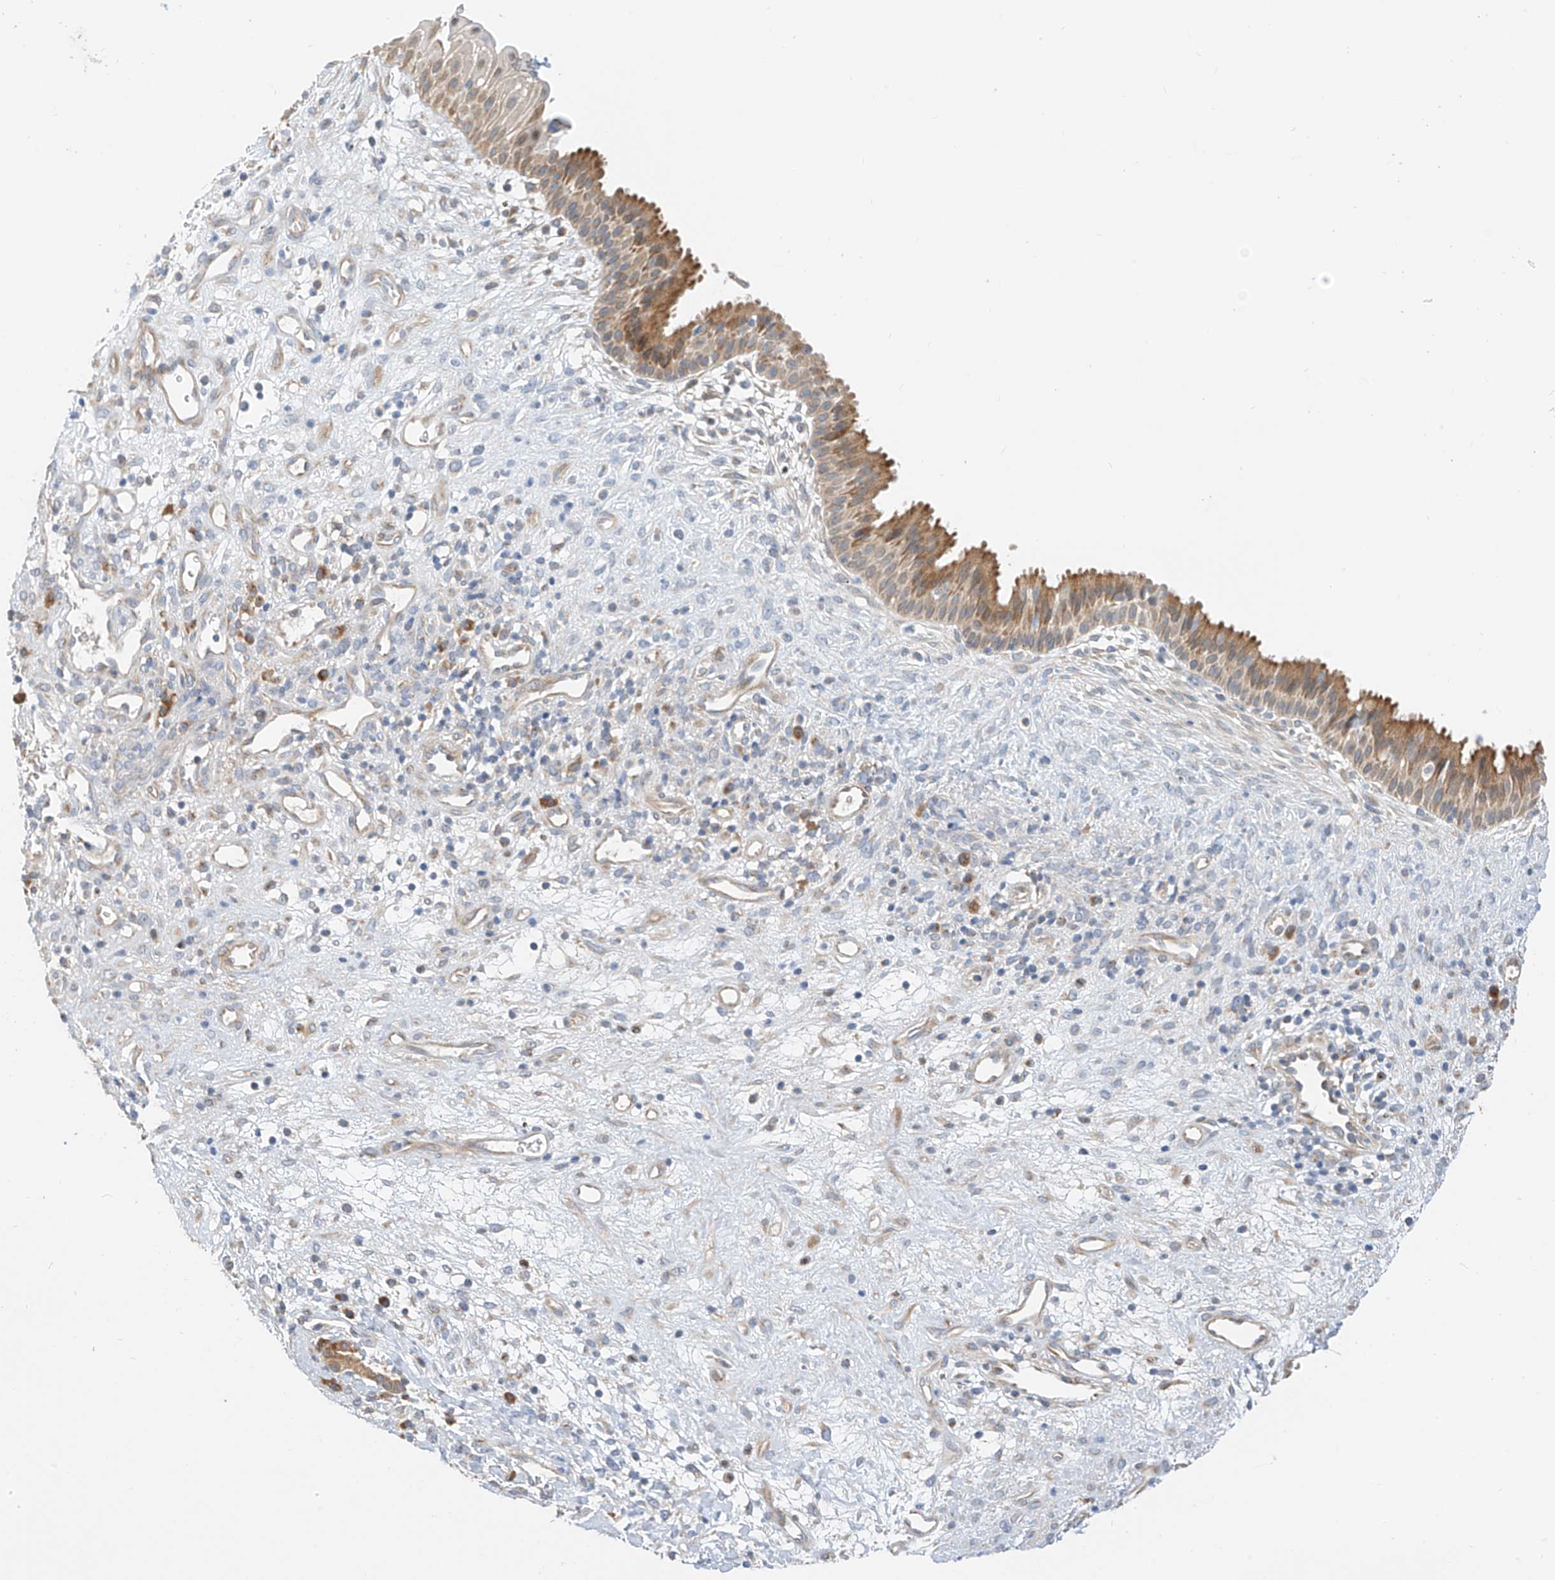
{"staining": {"intensity": "moderate", "quantity": ">75%", "location": "cytoplasmic/membranous"}, "tissue": "nasopharynx", "cell_type": "Respiratory epithelial cells", "image_type": "normal", "snomed": [{"axis": "morphology", "description": "Normal tissue, NOS"}, {"axis": "topography", "description": "Nasopharynx"}], "caption": "Immunohistochemical staining of normal human nasopharynx displays moderate cytoplasmic/membranous protein positivity in approximately >75% of respiratory epithelial cells. (Stains: DAB (3,3'-diaminobenzidine) in brown, nuclei in blue, Microscopy: brightfield microscopy at high magnification).", "gene": "PPA2", "patient": {"sex": "male", "age": 22}}